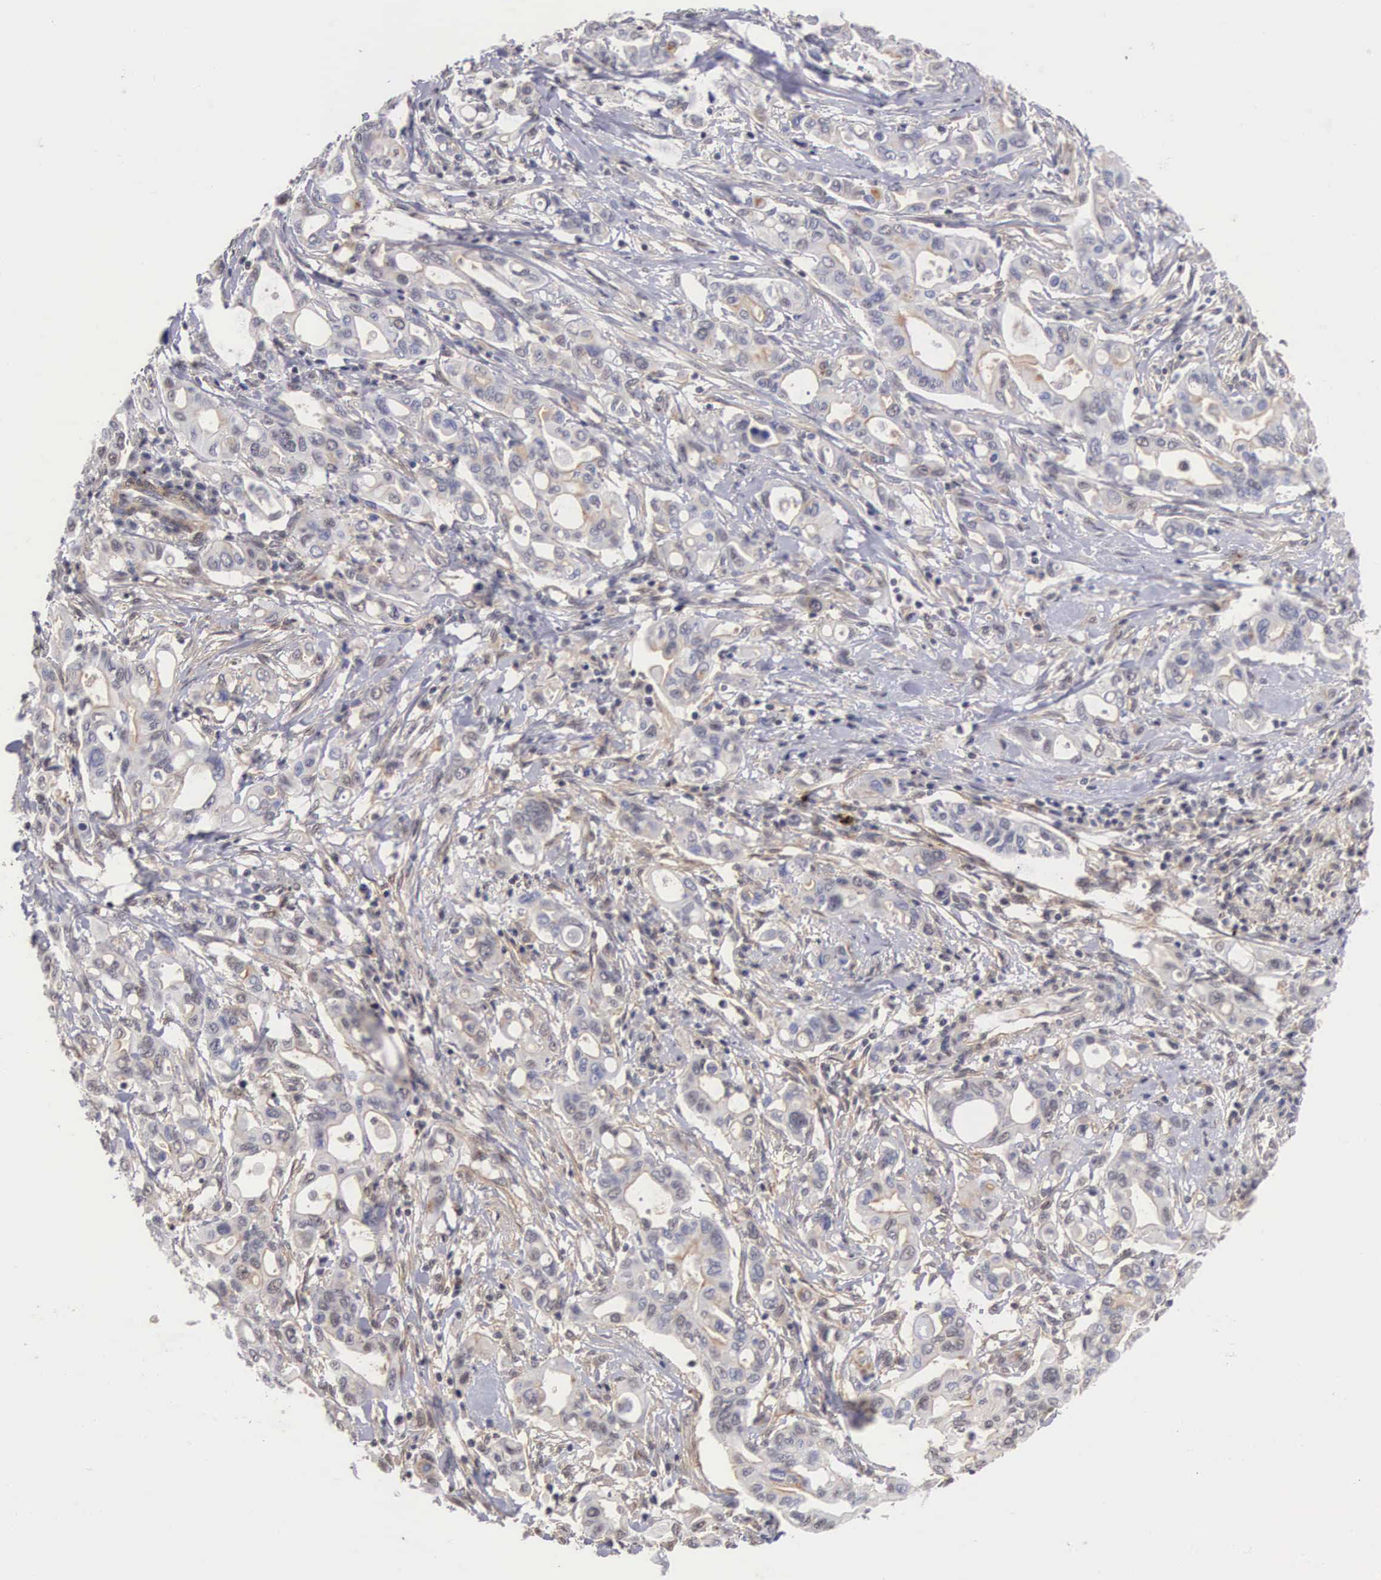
{"staining": {"intensity": "negative", "quantity": "none", "location": "none"}, "tissue": "pancreatic cancer", "cell_type": "Tumor cells", "image_type": "cancer", "snomed": [{"axis": "morphology", "description": "Adenocarcinoma, NOS"}, {"axis": "topography", "description": "Pancreas"}], "caption": "The photomicrograph reveals no staining of tumor cells in pancreatic cancer (adenocarcinoma).", "gene": "NR4A2", "patient": {"sex": "female", "age": 57}}